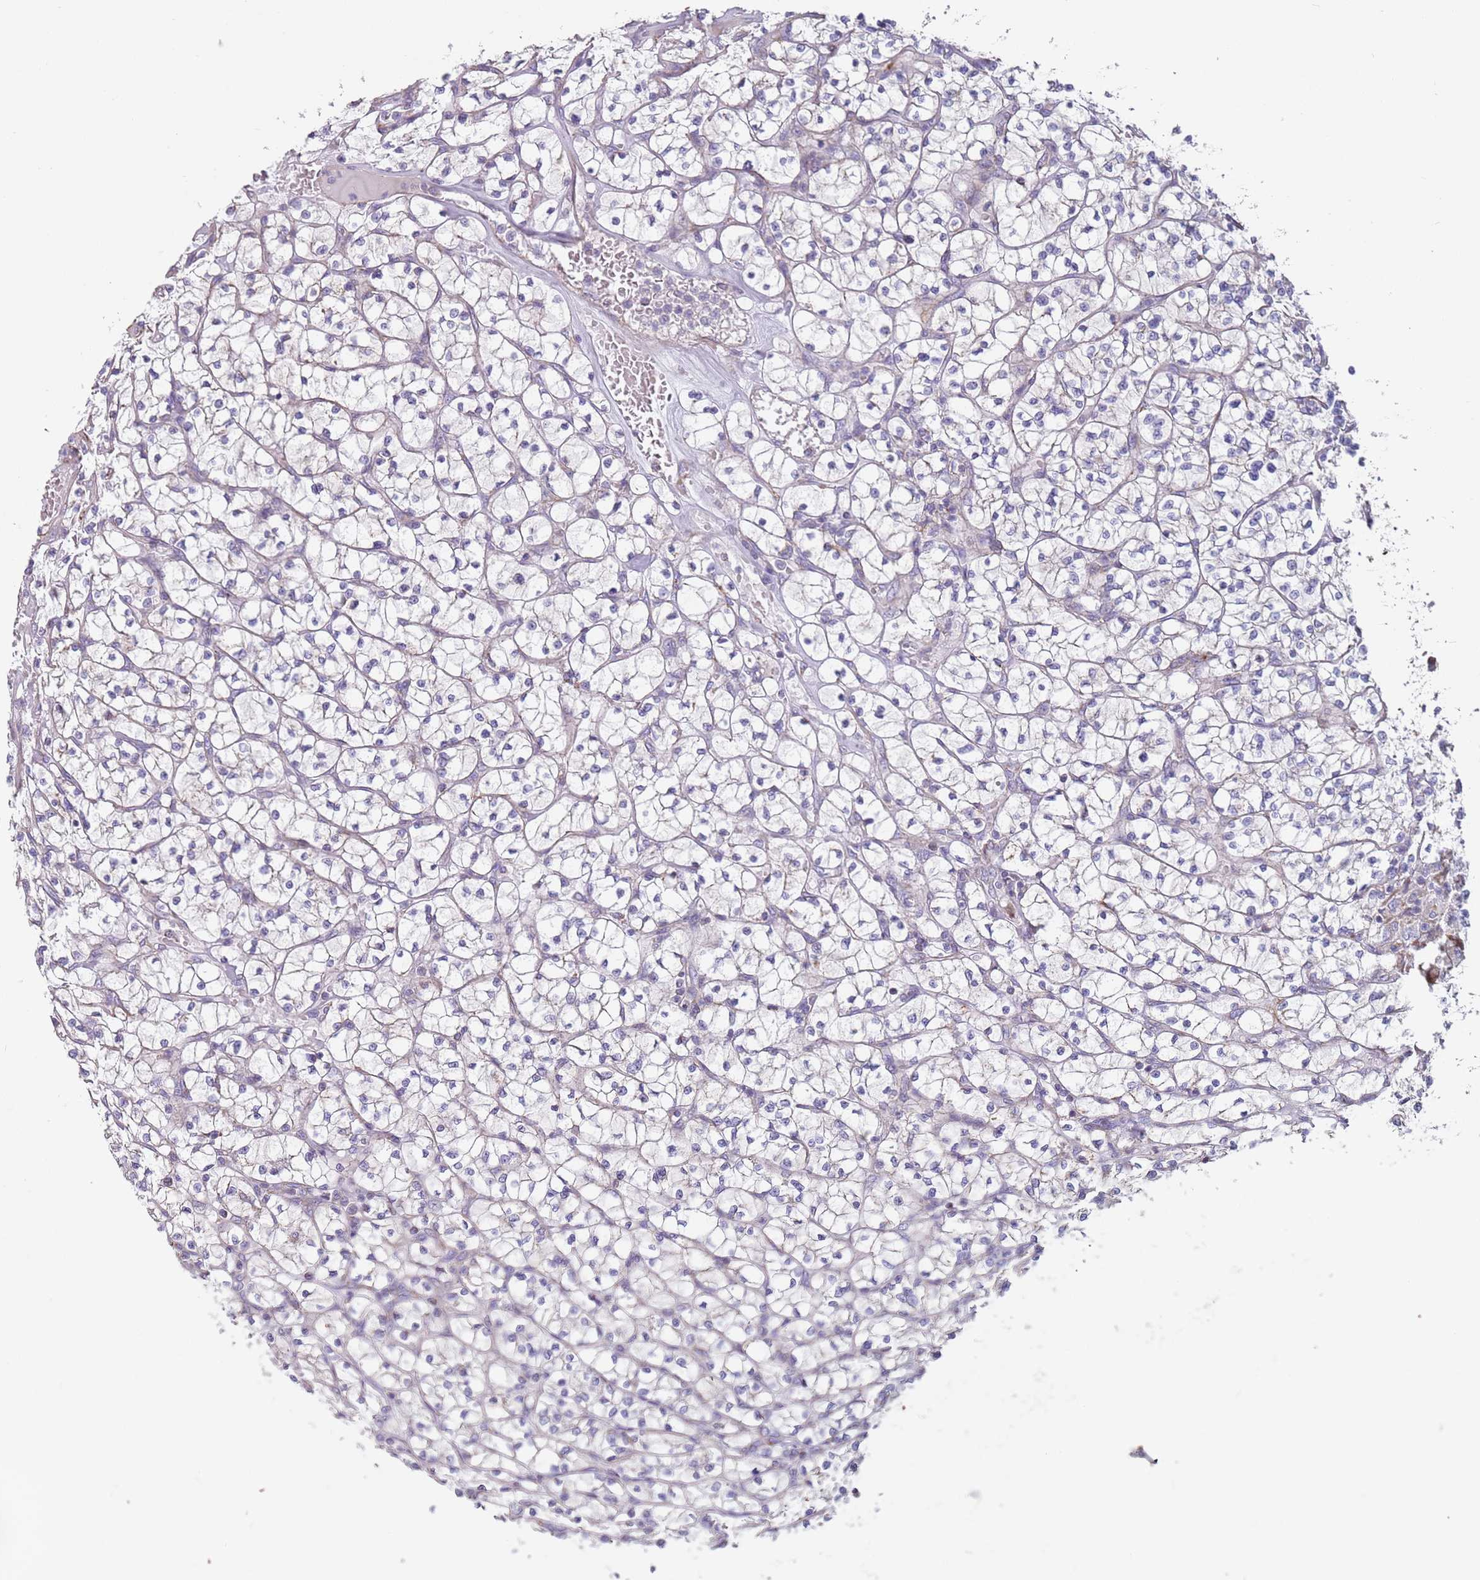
{"staining": {"intensity": "negative", "quantity": "none", "location": "none"}, "tissue": "renal cancer", "cell_type": "Tumor cells", "image_type": "cancer", "snomed": [{"axis": "morphology", "description": "Adenocarcinoma, NOS"}, {"axis": "topography", "description": "Kidney"}], "caption": "Tumor cells are negative for protein expression in human renal cancer.", "gene": "ALS2", "patient": {"sex": "female", "age": 64}}